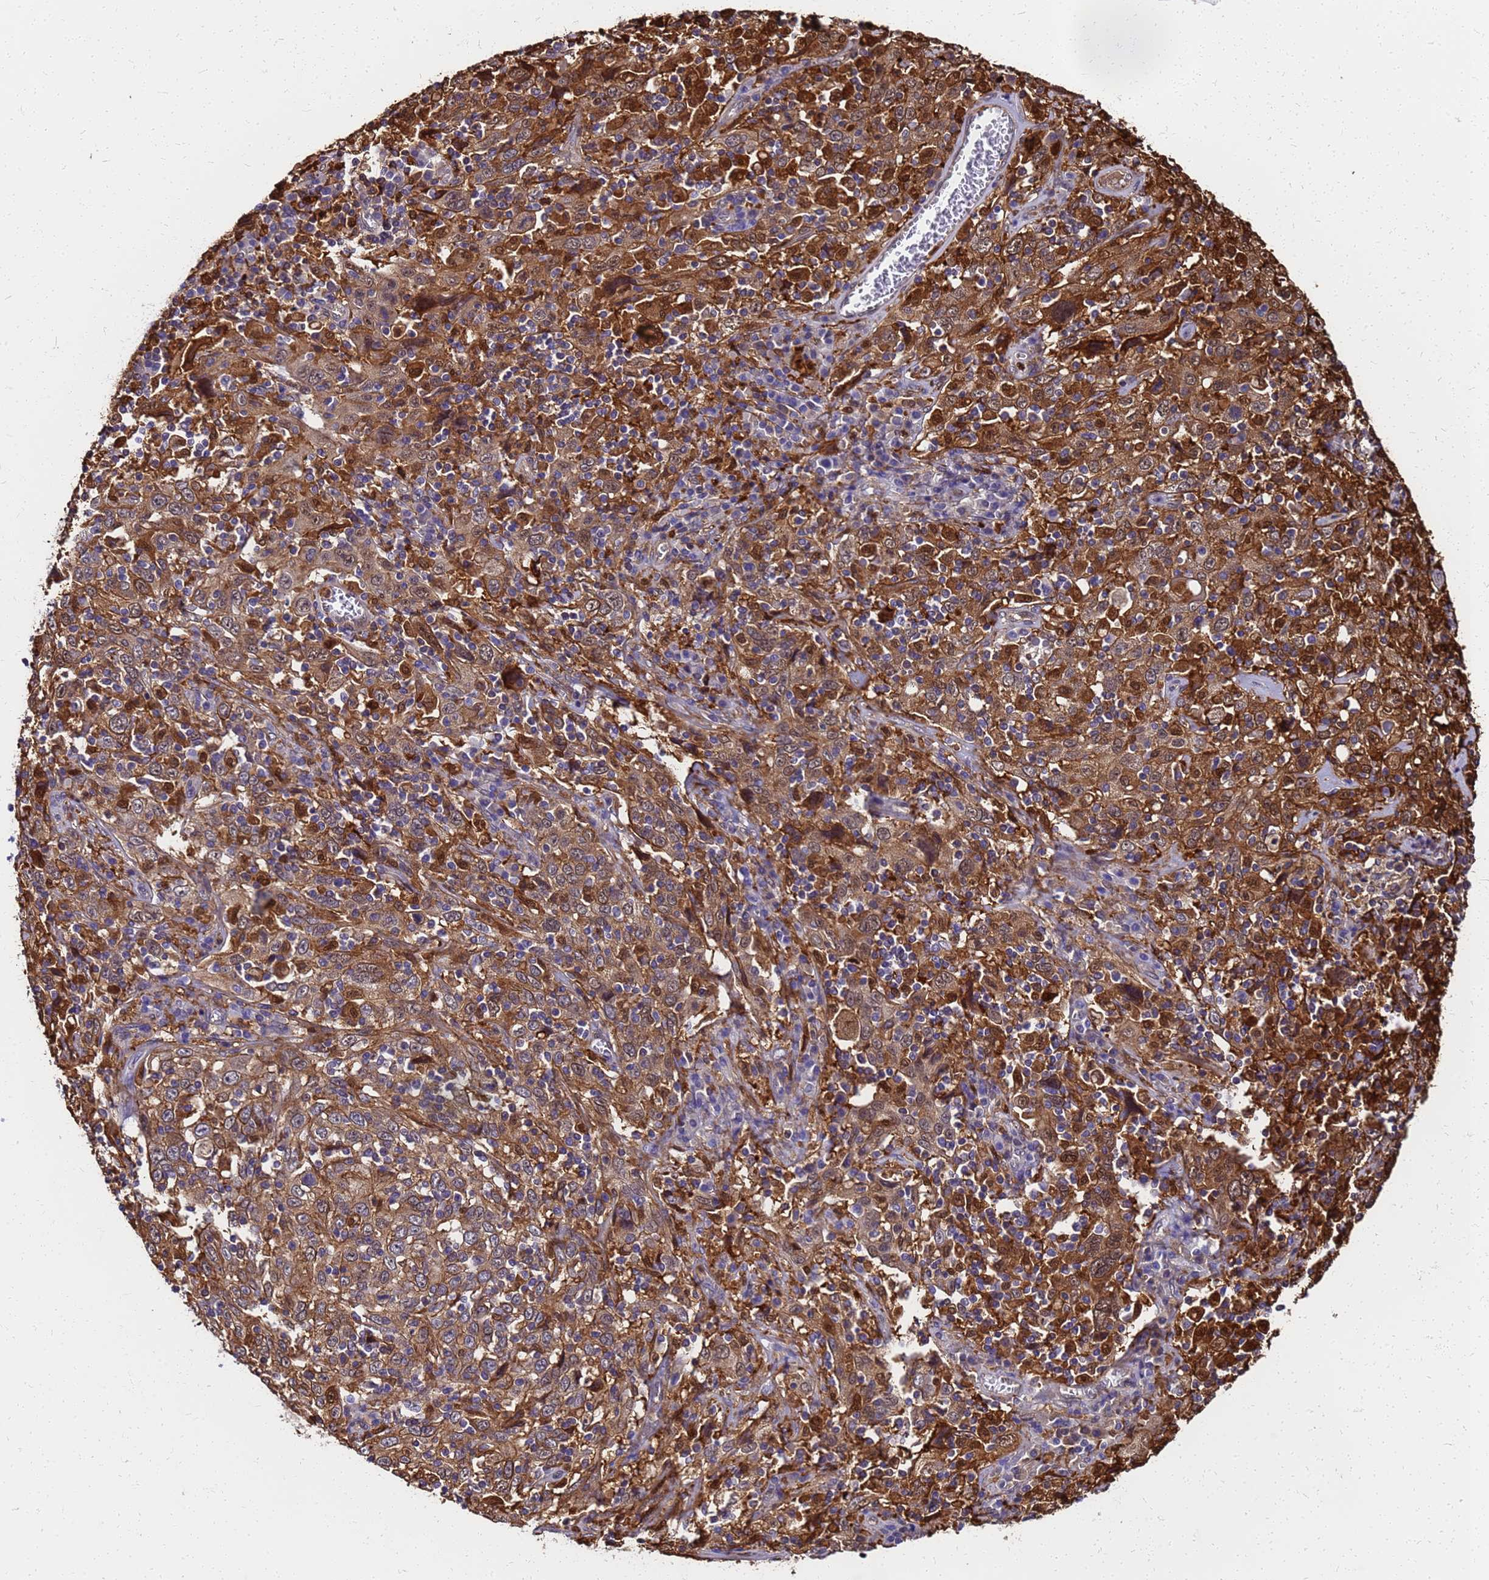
{"staining": {"intensity": "moderate", "quantity": ">75%", "location": "cytoplasmic/membranous,nuclear"}, "tissue": "cervical cancer", "cell_type": "Tumor cells", "image_type": "cancer", "snomed": [{"axis": "morphology", "description": "Squamous cell carcinoma, NOS"}, {"axis": "topography", "description": "Cervix"}], "caption": "Protein expression analysis of human squamous cell carcinoma (cervical) reveals moderate cytoplasmic/membranous and nuclear staining in about >75% of tumor cells.", "gene": "S100A11", "patient": {"sex": "female", "age": 46}}